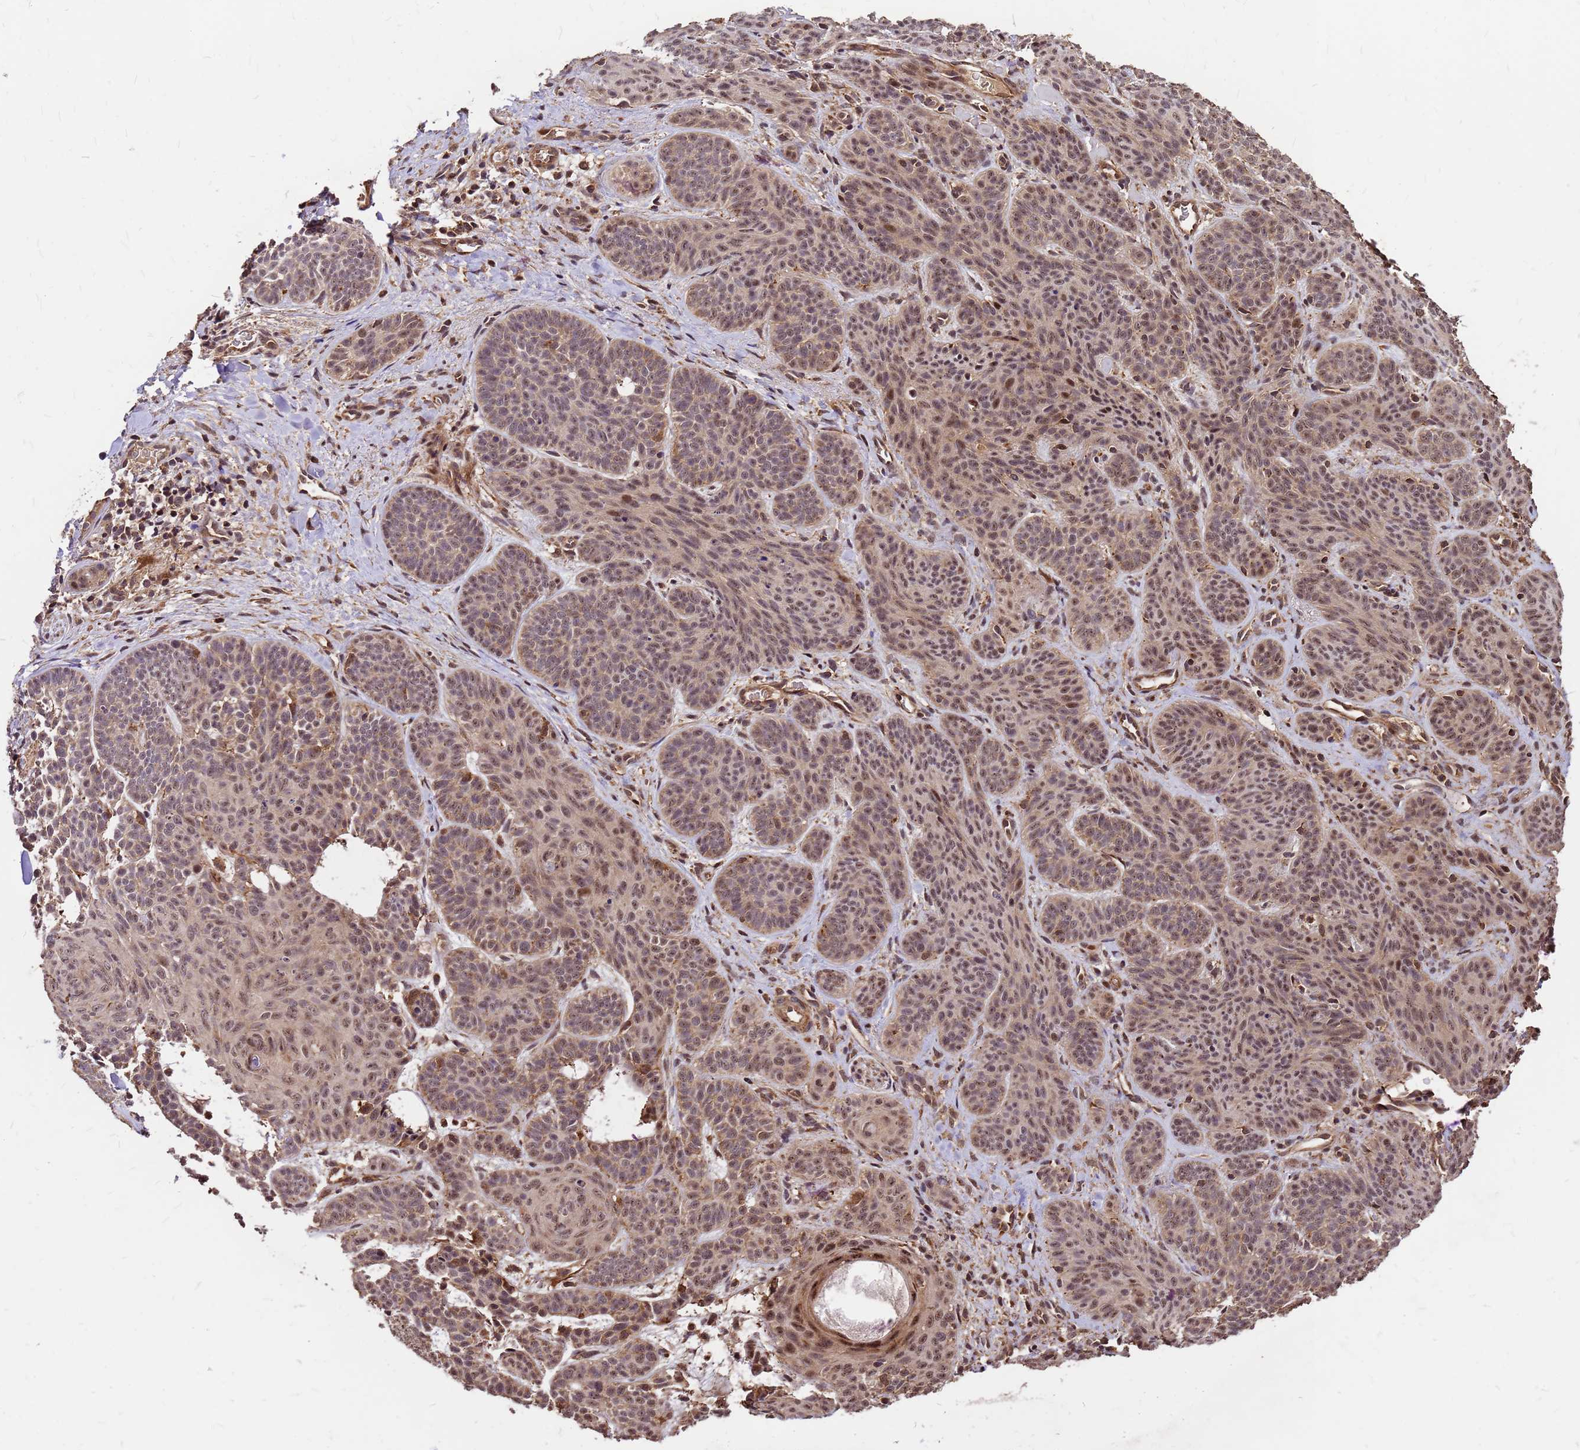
{"staining": {"intensity": "moderate", "quantity": "25%-75%", "location": "cytoplasmic/membranous,nuclear"}, "tissue": "skin cancer", "cell_type": "Tumor cells", "image_type": "cancer", "snomed": [{"axis": "morphology", "description": "Basal cell carcinoma"}, {"axis": "topography", "description": "Skin"}], "caption": "There is medium levels of moderate cytoplasmic/membranous and nuclear staining in tumor cells of basal cell carcinoma (skin), as demonstrated by immunohistochemical staining (brown color).", "gene": "GPATCH8", "patient": {"sex": "male", "age": 85}}